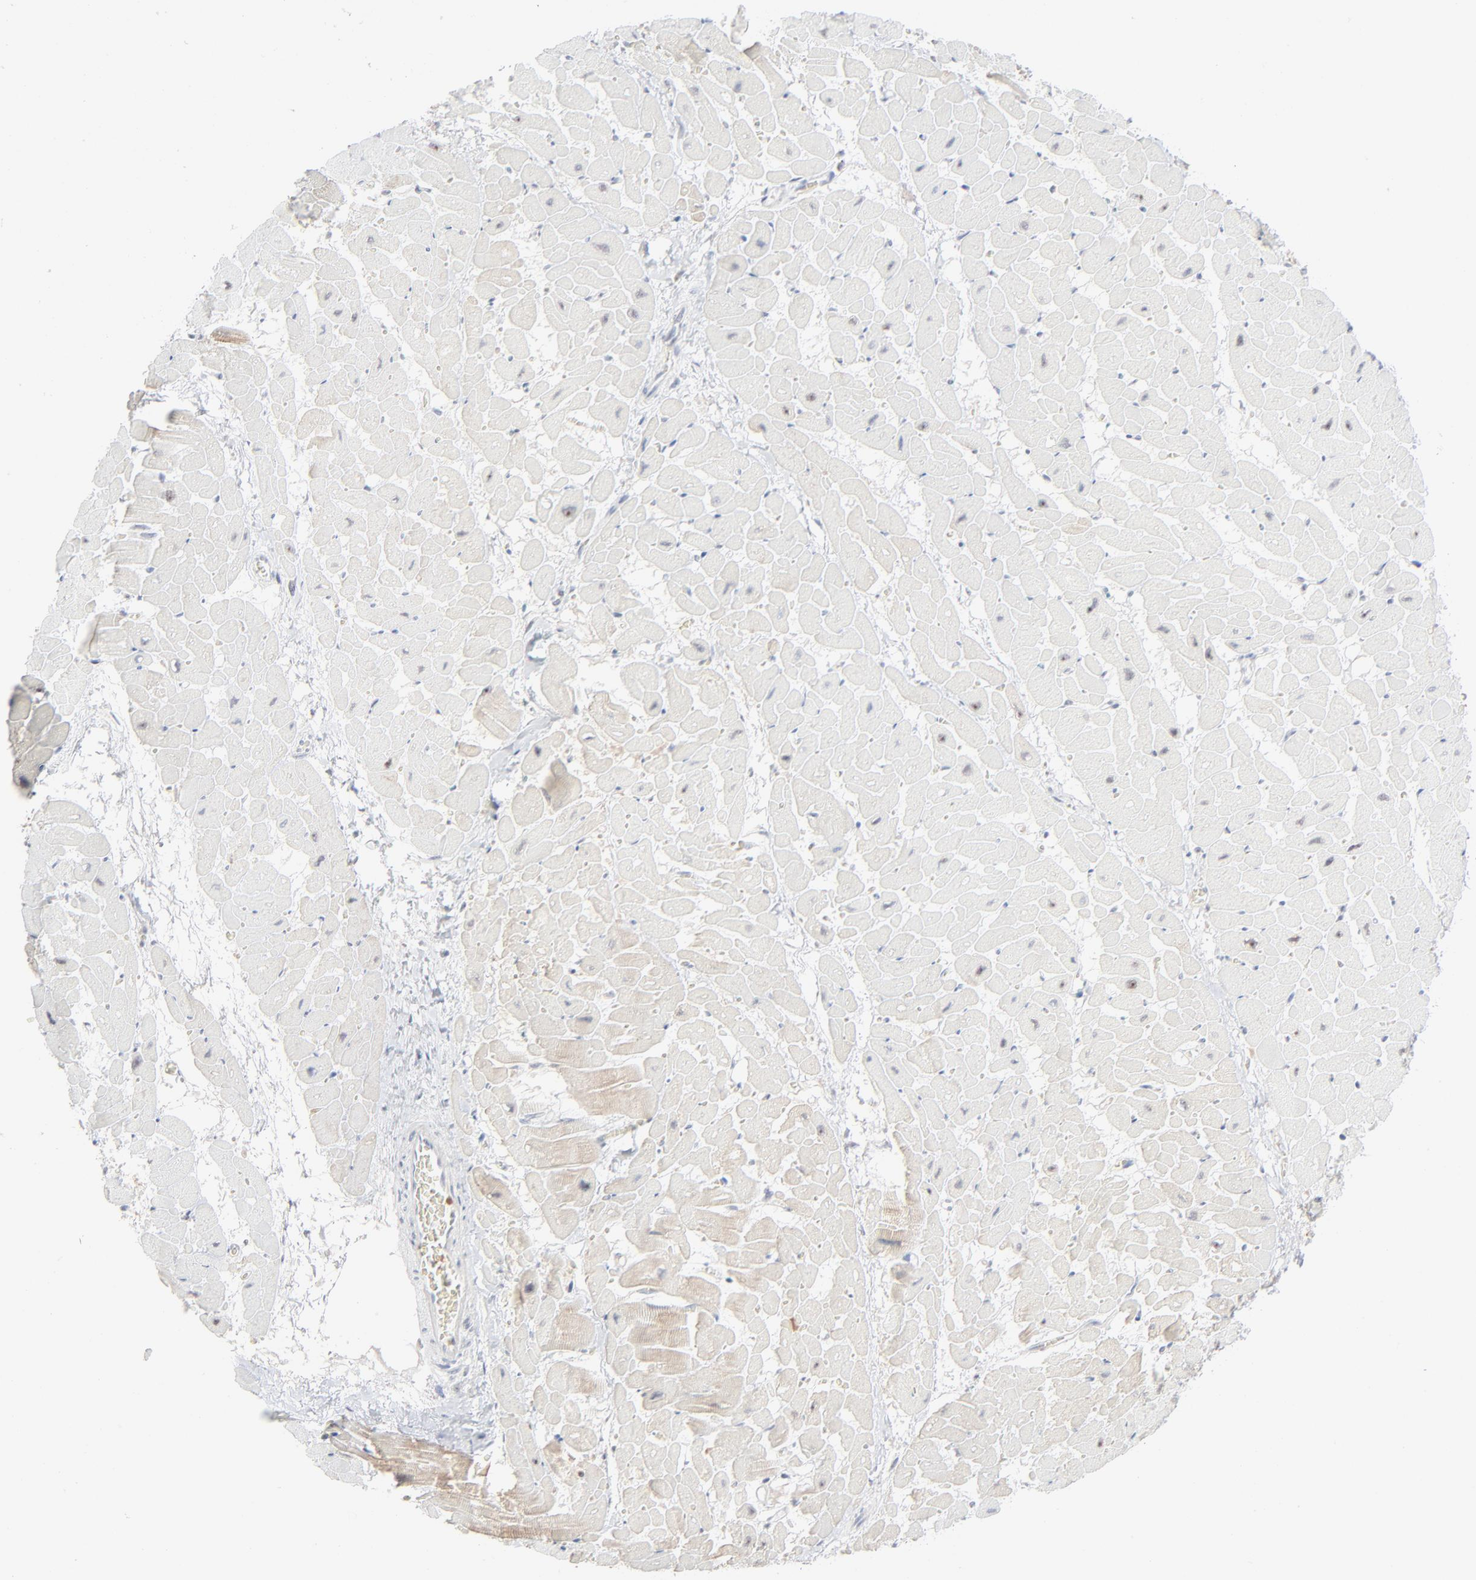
{"staining": {"intensity": "moderate", "quantity": "25%-75%", "location": "cytoplasmic/membranous"}, "tissue": "heart muscle", "cell_type": "Cardiomyocytes", "image_type": "normal", "snomed": [{"axis": "morphology", "description": "Normal tissue, NOS"}, {"axis": "topography", "description": "Heart"}], "caption": "Immunohistochemical staining of normal heart muscle reveals 25%-75% levels of moderate cytoplasmic/membranous protein staining in about 25%-75% of cardiomyocytes.", "gene": "MPHOSPH6", "patient": {"sex": "male", "age": 45}}